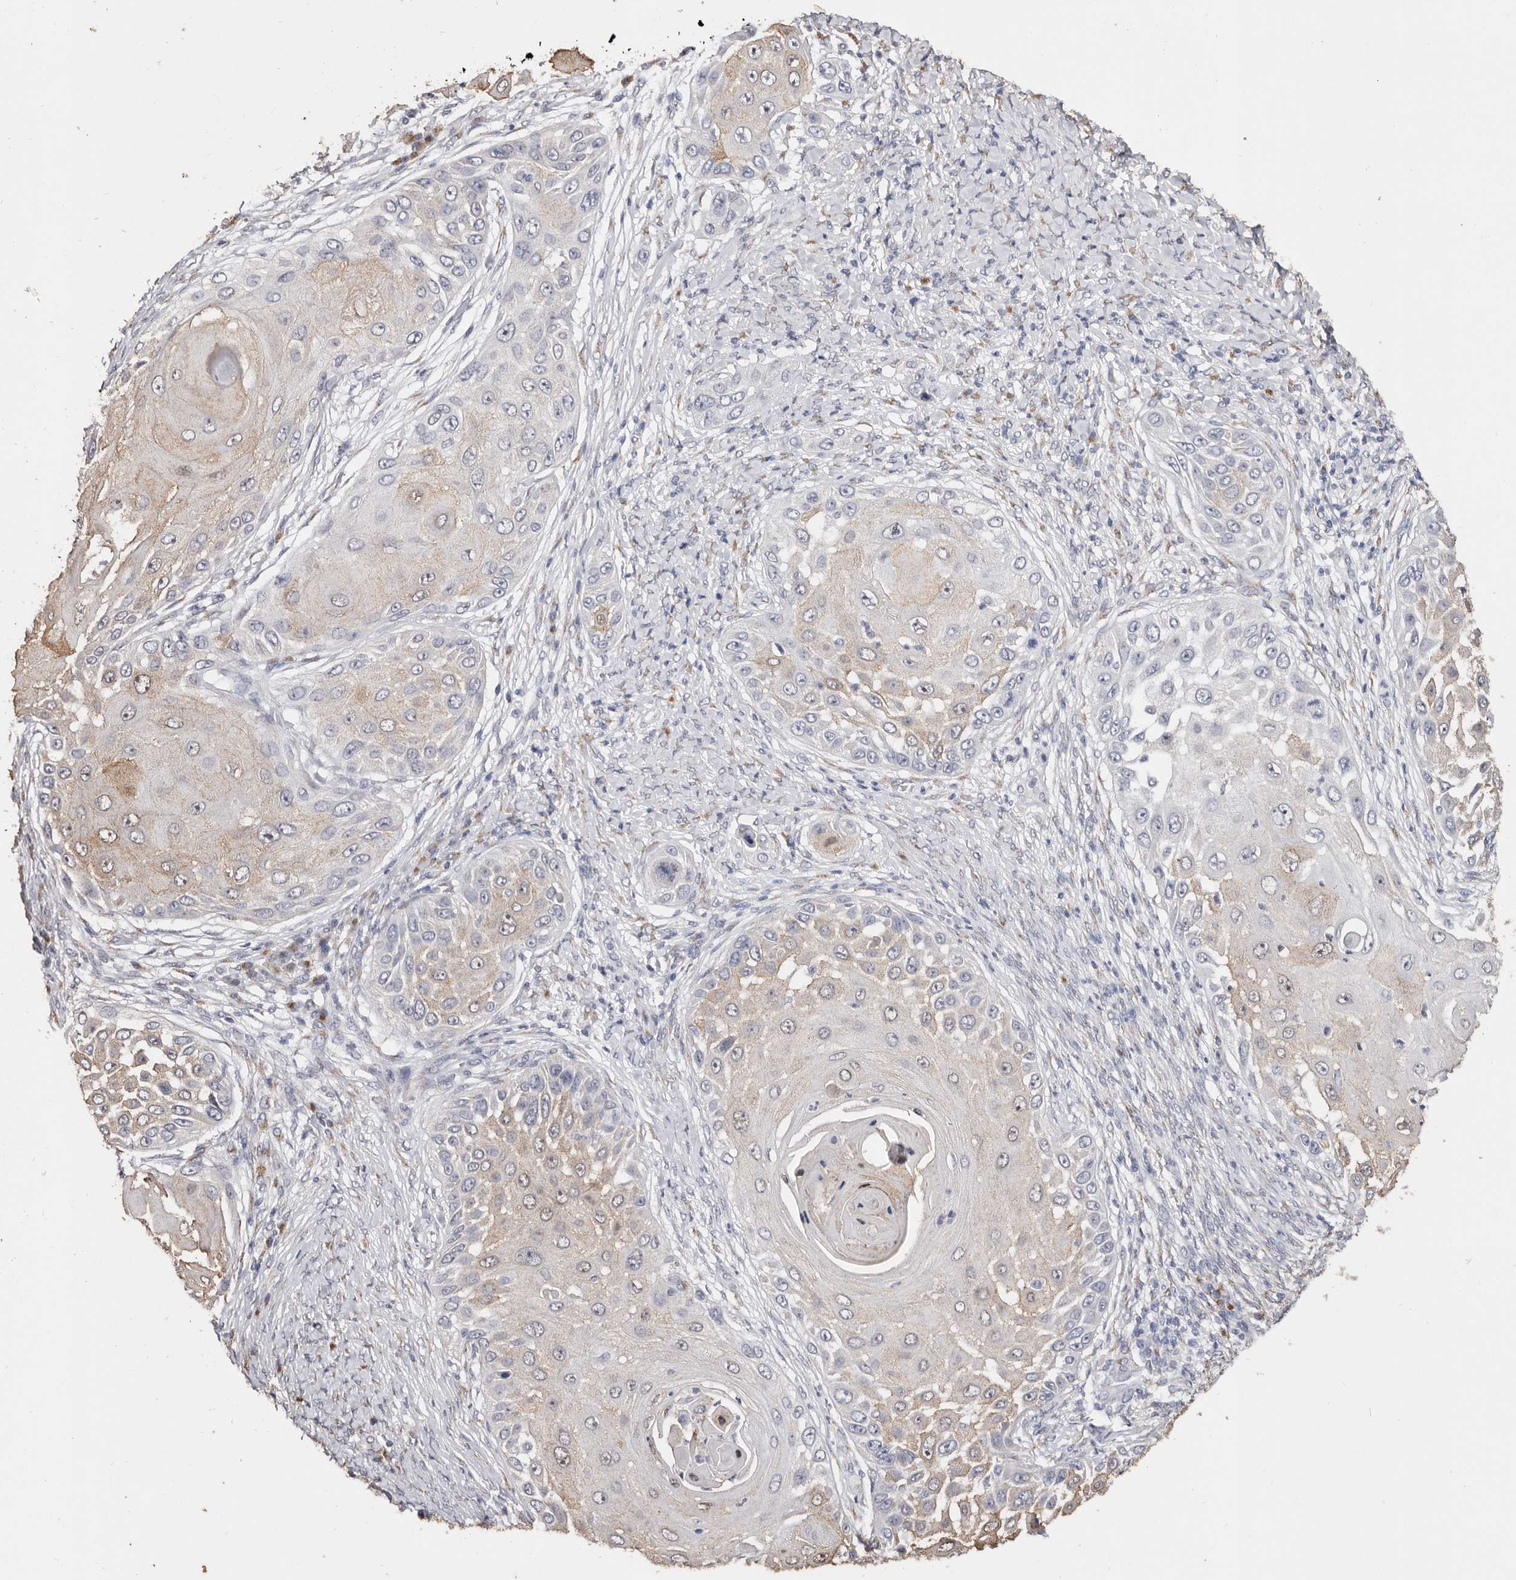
{"staining": {"intensity": "weak", "quantity": "25%-75%", "location": "cytoplasmic/membranous,nuclear"}, "tissue": "skin cancer", "cell_type": "Tumor cells", "image_type": "cancer", "snomed": [{"axis": "morphology", "description": "Squamous cell carcinoma, NOS"}, {"axis": "topography", "description": "Skin"}], "caption": "The photomicrograph reveals immunohistochemical staining of skin squamous cell carcinoma. There is weak cytoplasmic/membranous and nuclear staining is identified in approximately 25%-75% of tumor cells.", "gene": "LGALS7B", "patient": {"sex": "female", "age": 44}}